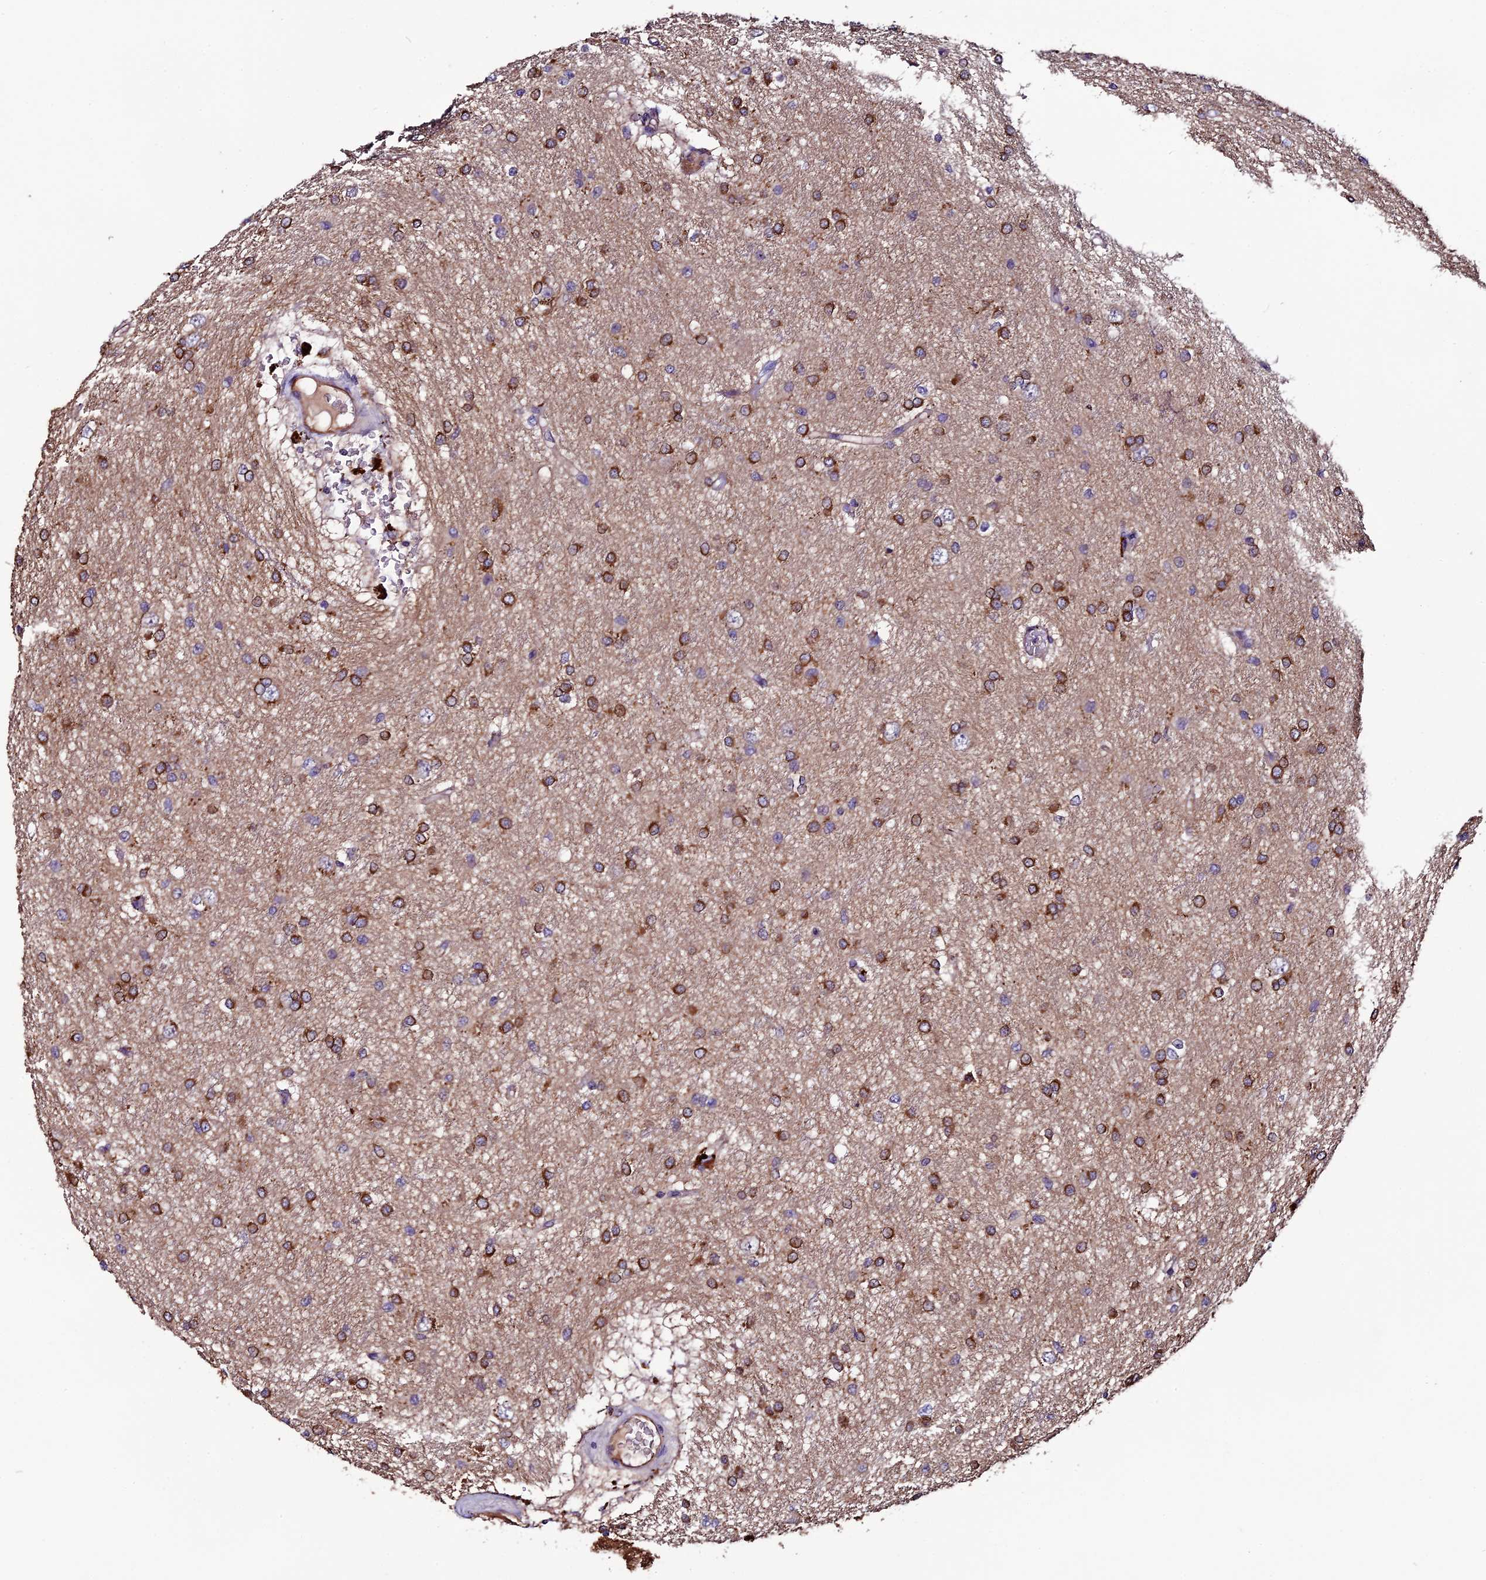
{"staining": {"intensity": "strong", "quantity": ">75%", "location": "cytoplasmic/membranous"}, "tissue": "glioma", "cell_type": "Tumor cells", "image_type": "cancer", "snomed": [{"axis": "morphology", "description": "Glioma, malignant, High grade"}, {"axis": "topography", "description": "Brain"}], "caption": "Immunohistochemical staining of human glioma shows high levels of strong cytoplasmic/membranous protein expression in approximately >75% of tumor cells. The staining was performed using DAB, with brown indicating positive protein expression. Nuclei are stained blue with hematoxylin.", "gene": "CLN5", "patient": {"sex": "female", "age": 50}}